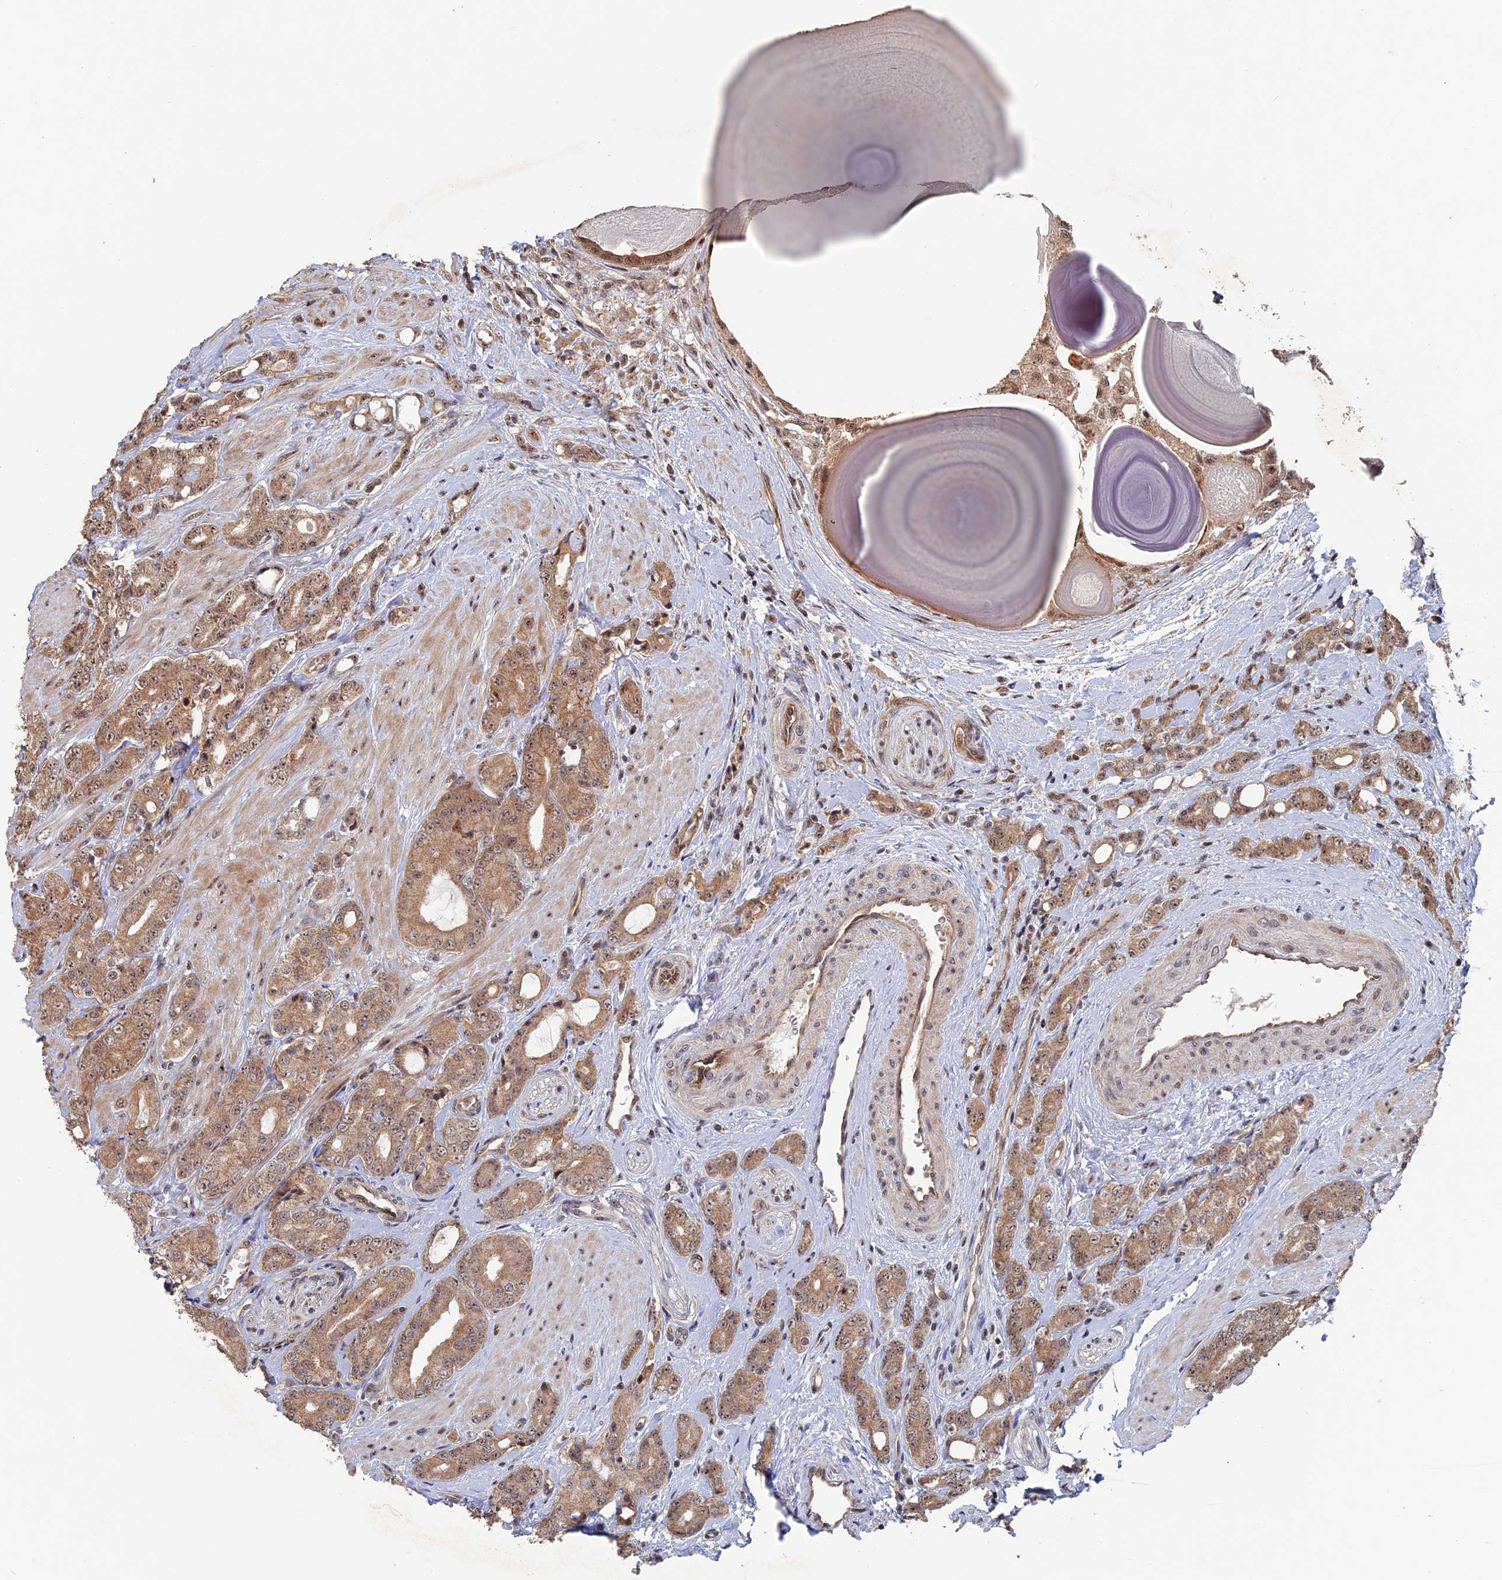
{"staining": {"intensity": "moderate", "quantity": ">75%", "location": "cytoplasmic/membranous,nuclear"}, "tissue": "prostate cancer", "cell_type": "Tumor cells", "image_type": "cancer", "snomed": [{"axis": "morphology", "description": "Adenocarcinoma, High grade"}, {"axis": "topography", "description": "Prostate"}], "caption": "Prostate cancer stained for a protein (brown) reveals moderate cytoplasmic/membranous and nuclear positive positivity in about >75% of tumor cells.", "gene": "KIAA1328", "patient": {"sex": "male", "age": 62}}